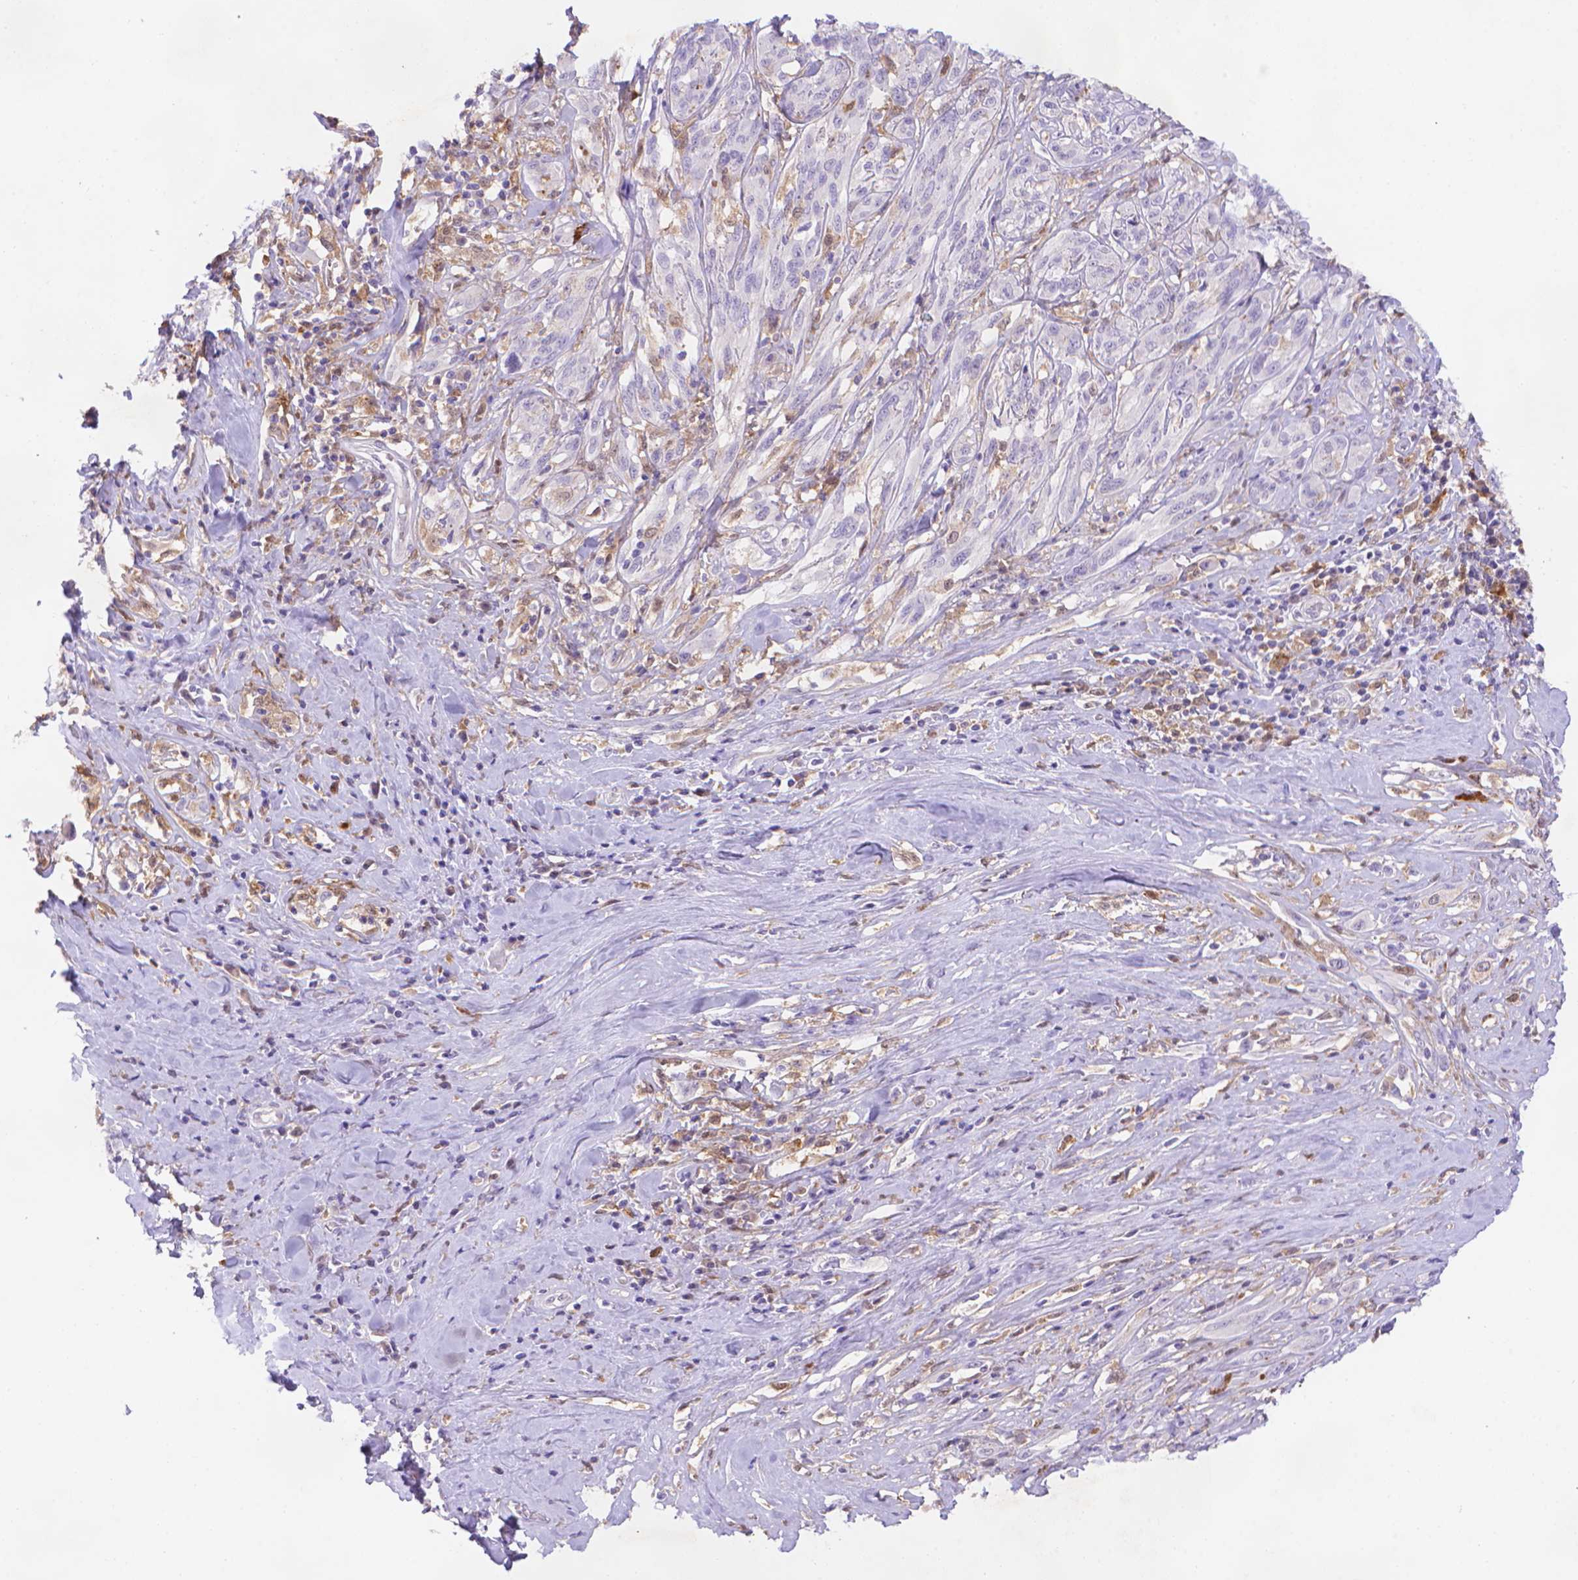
{"staining": {"intensity": "negative", "quantity": "none", "location": "none"}, "tissue": "melanoma", "cell_type": "Tumor cells", "image_type": "cancer", "snomed": [{"axis": "morphology", "description": "Malignant melanoma, NOS"}, {"axis": "topography", "description": "Skin"}], "caption": "The image displays no significant staining in tumor cells of malignant melanoma.", "gene": "FGD2", "patient": {"sex": "female", "age": 91}}